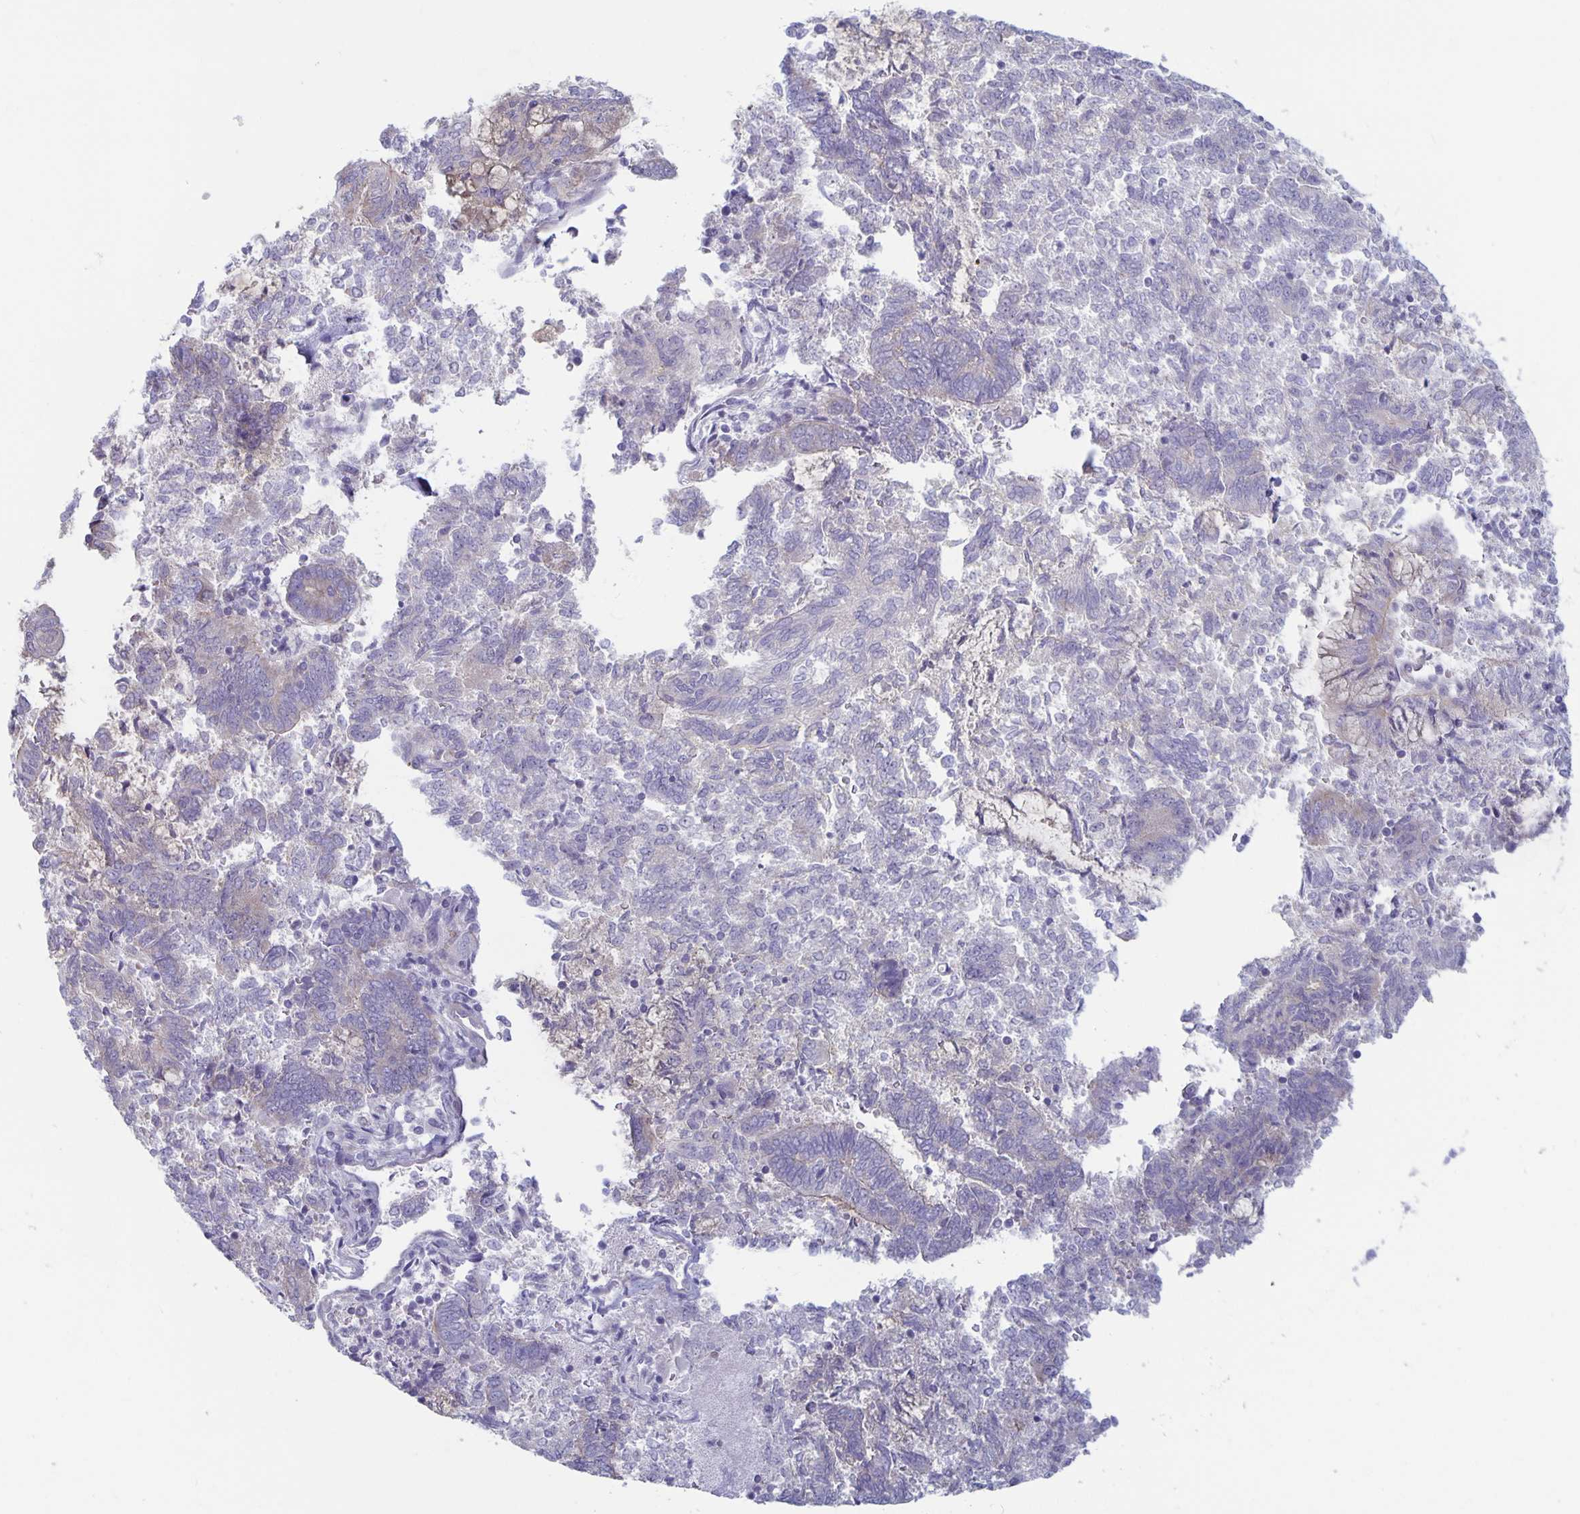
{"staining": {"intensity": "negative", "quantity": "none", "location": "none"}, "tissue": "endometrial cancer", "cell_type": "Tumor cells", "image_type": "cancer", "snomed": [{"axis": "morphology", "description": "Adenocarcinoma, NOS"}, {"axis": "topography", "description": "Endometrium"}], "caption": "This is a histopathology image of immunohistochemistry staining of endometrial cancer, which shows no expression in tumor cells.", "gene": "PLCB3", "patient": {"sex": "female", "age": 65}}